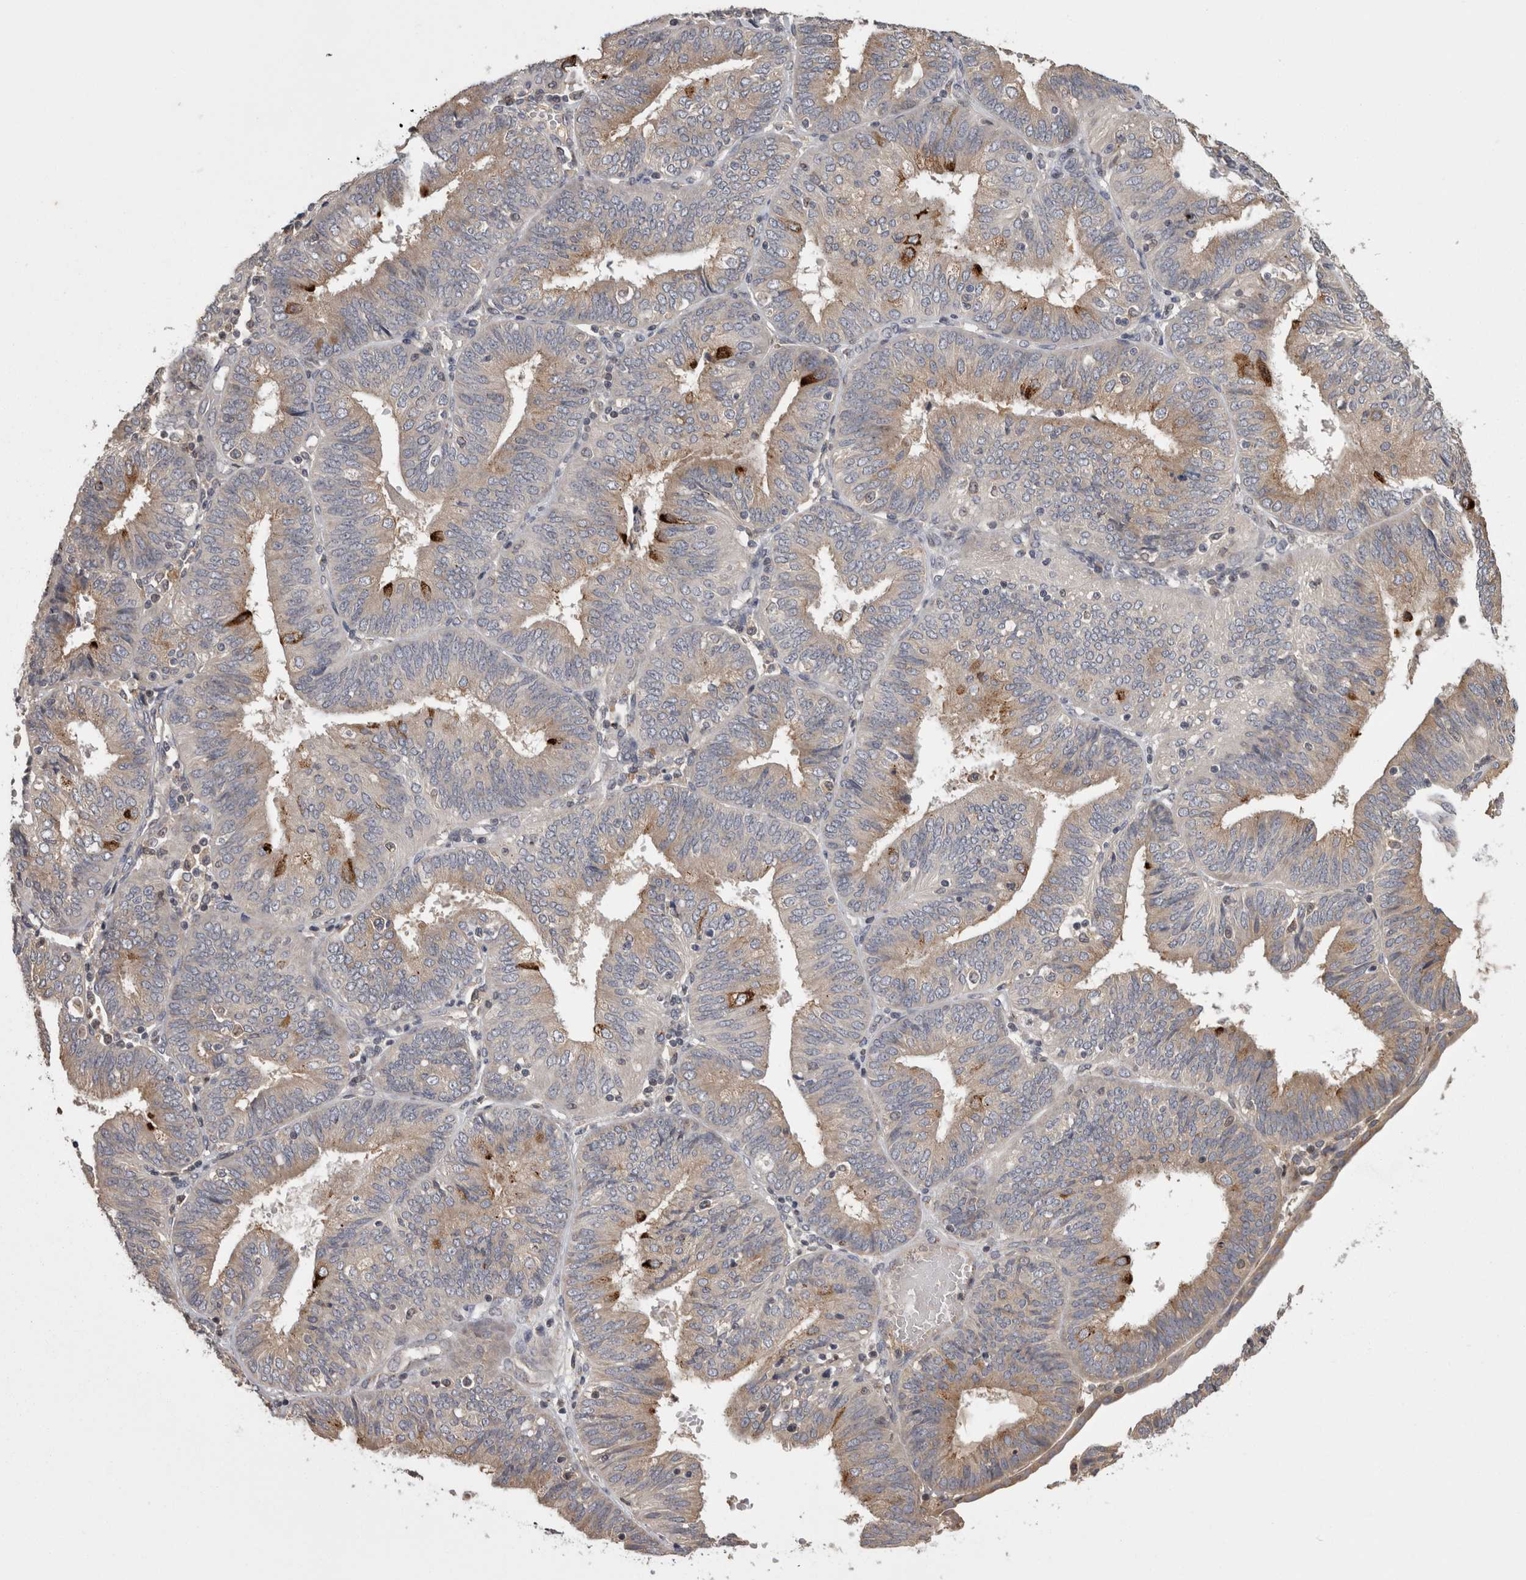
{"staining": {"intensity": "moderate", "quantity": "<25%", "location": "cytoplasmic/membranous"}, "tissue": "endometrial cancer", "cell_type": "Tumor cells", "image_type": "cancer", "snomed": [{"axis": "morphology", "description": "Adenocarcinoma, NOS"}, {"axis": "topography", "description": "Endometrium"}], "caption": "A brown stain highlights moderate cytoplasmic/membranous staining of a protein in human endometrial cancer (adenocarcinoma) tumor cells.", "gene": "PCM1", "patient": {"sex": "female", "age": 58}}